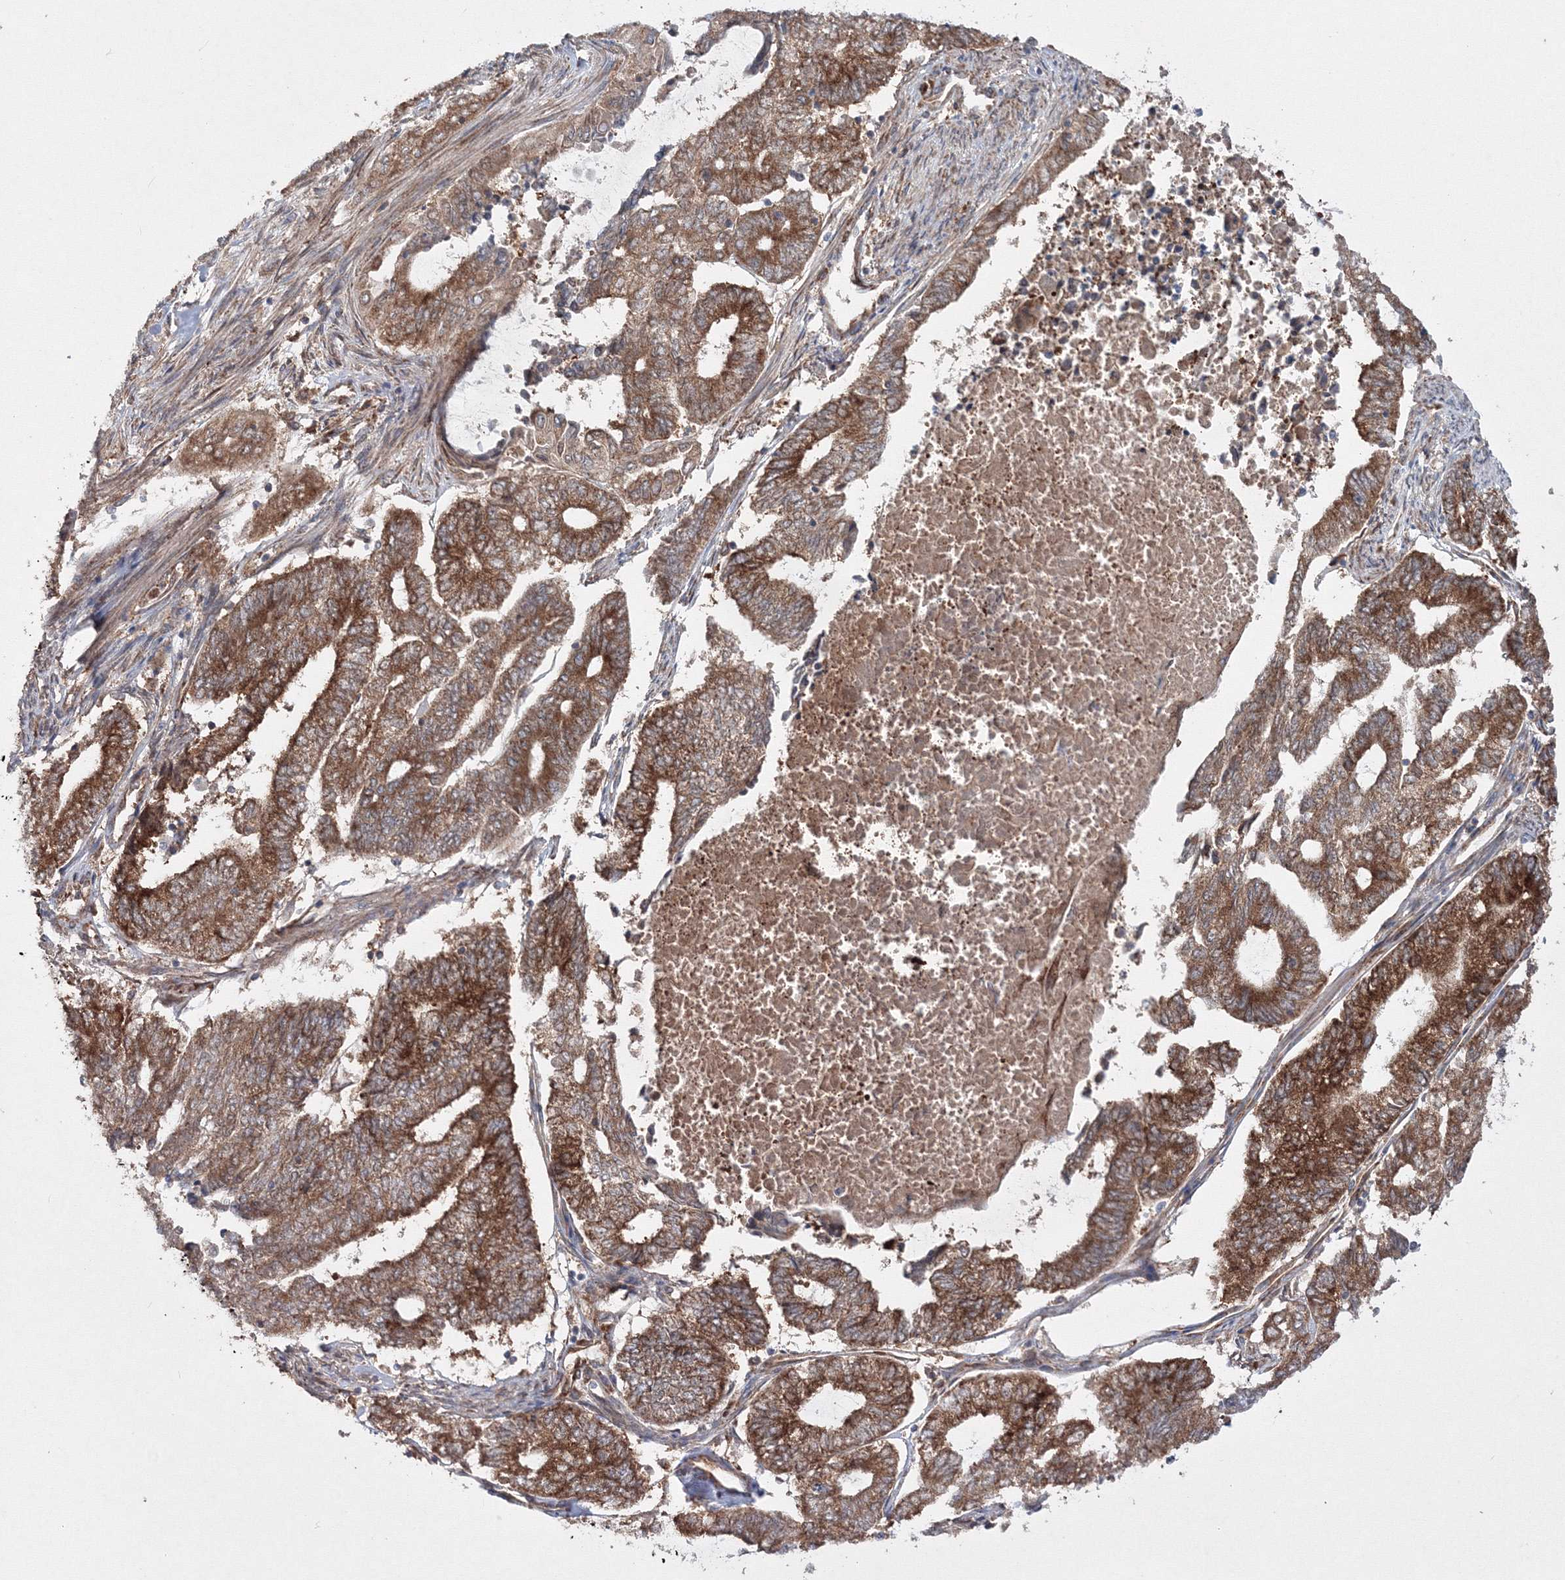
{"staining": {"intensity": "strong", "quantity": ">75%", "location": "cytoplasmic/membranous"}, "tissue": "endometrial cancer", "cell_type": "Tumor cells", "image_type": "cancer", "snomed": [{"axis": "morphology", "description": "Adenocarcinoma, NOS"}, {"axis": "topography", "description": "Uterus"}, {"axis": "topography", "description": "Endometrium"}], "caption": "Strong cytoplasmic/membranous expression for a protein is identified in approximately >75% of tumor cells of endometrial adenocarcinoma using IHC.", "gene": "PEX13", "patient": {"sex": "female", "age": 70}}